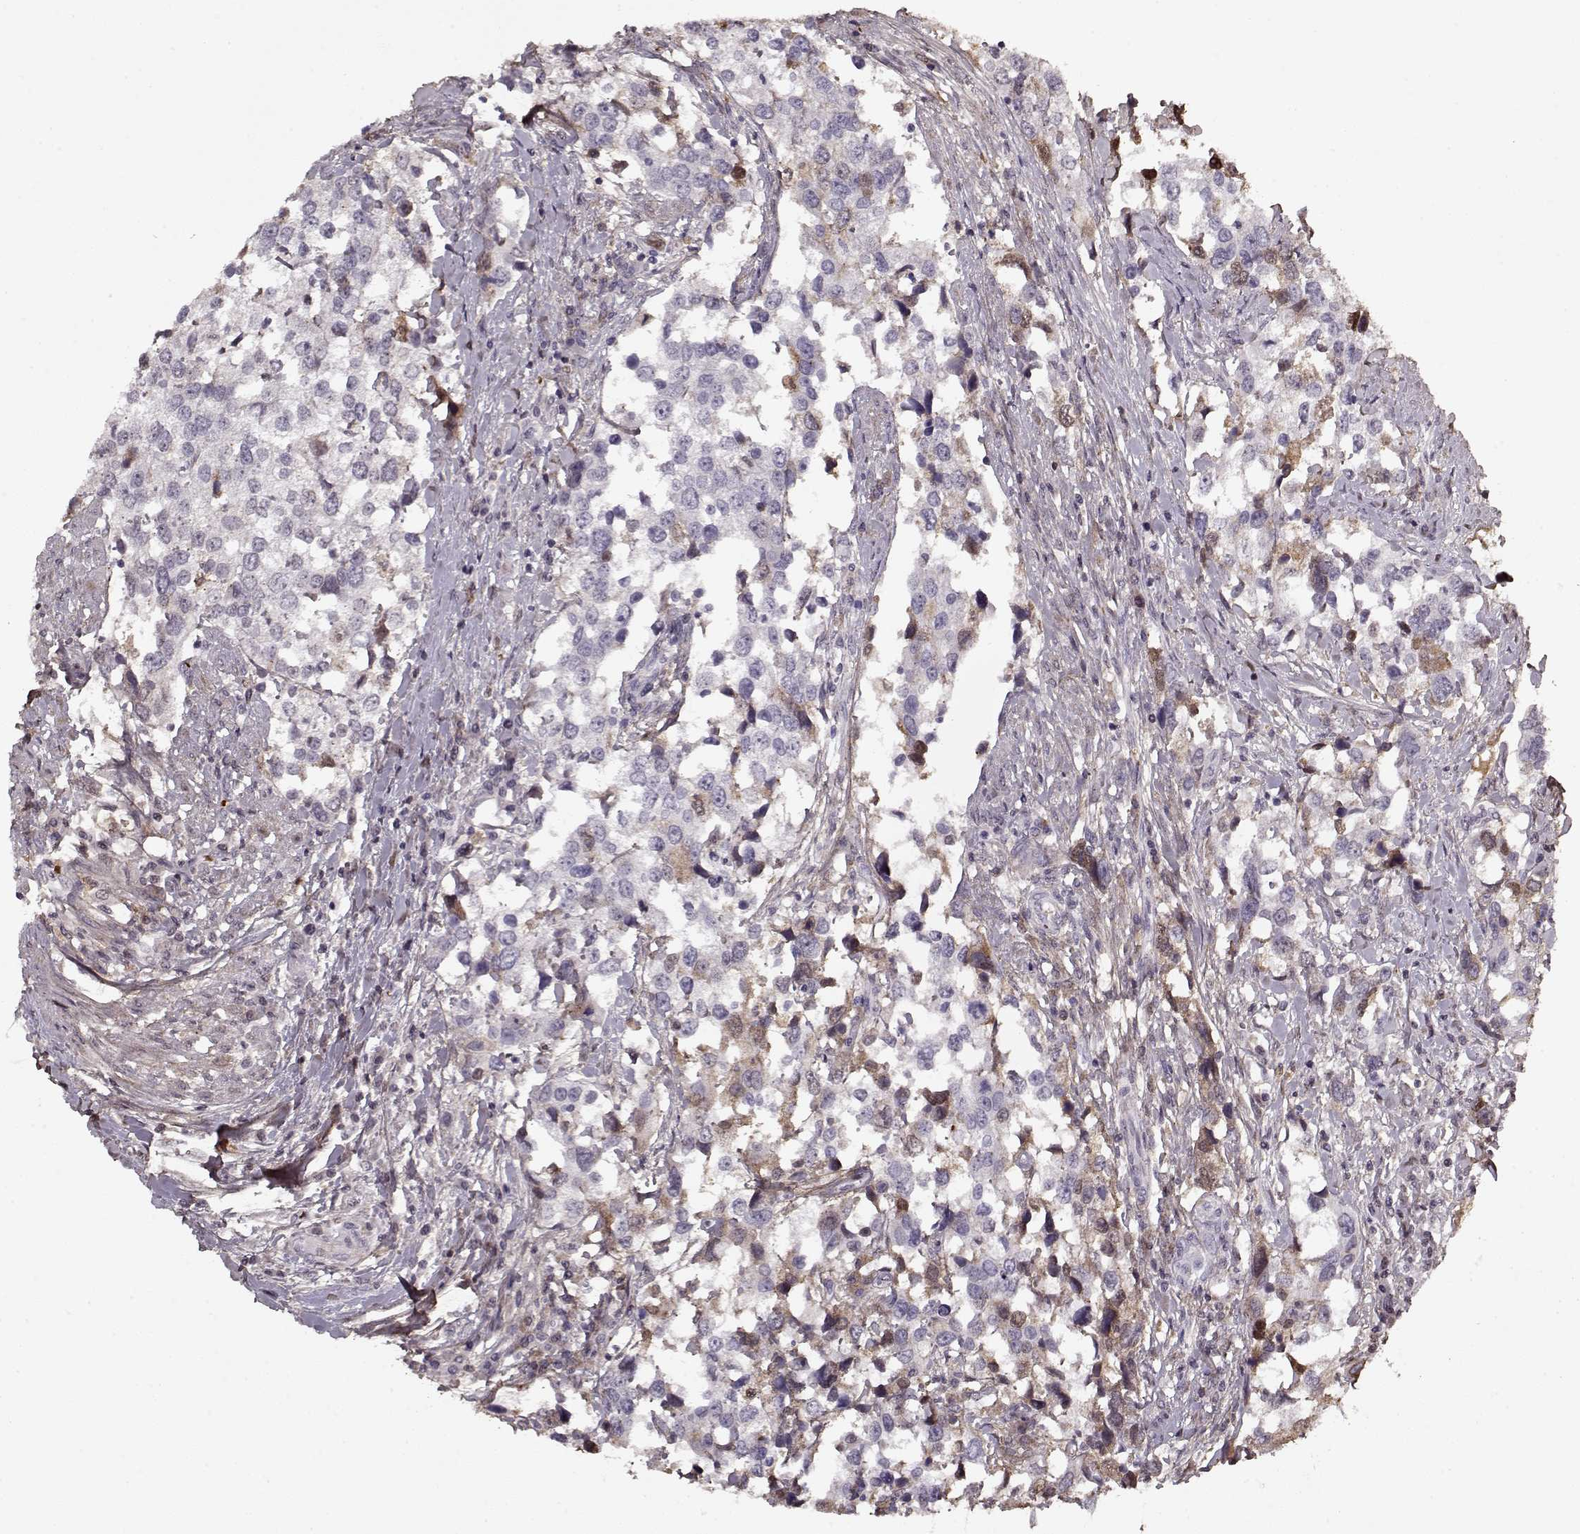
{"staining": {"intensity": "negative", "quantity": "none", "location": "none"}, "tissue": "urothelial cancer", "cell_type": "Tumor cells", "image_type": "cancer", "snomed": [{"axis": "morphology", "description": "Urothelial carcinoma, NOS"}, {"axis": "morphology", "description": "Urothelial carcinoma, High grade"}, {"axis": "topography", "description": "Urinary bladder"}], "caption": "The immunohistochemistry (IHC) image has no significant expression in tumor cells of transitional cell carcinoma tissue. (Immunohistochemistry (ihc), brightfield microscopy, high magnification).", "gene": "LUM", "patient": {"sex": "male", "age": 63}}